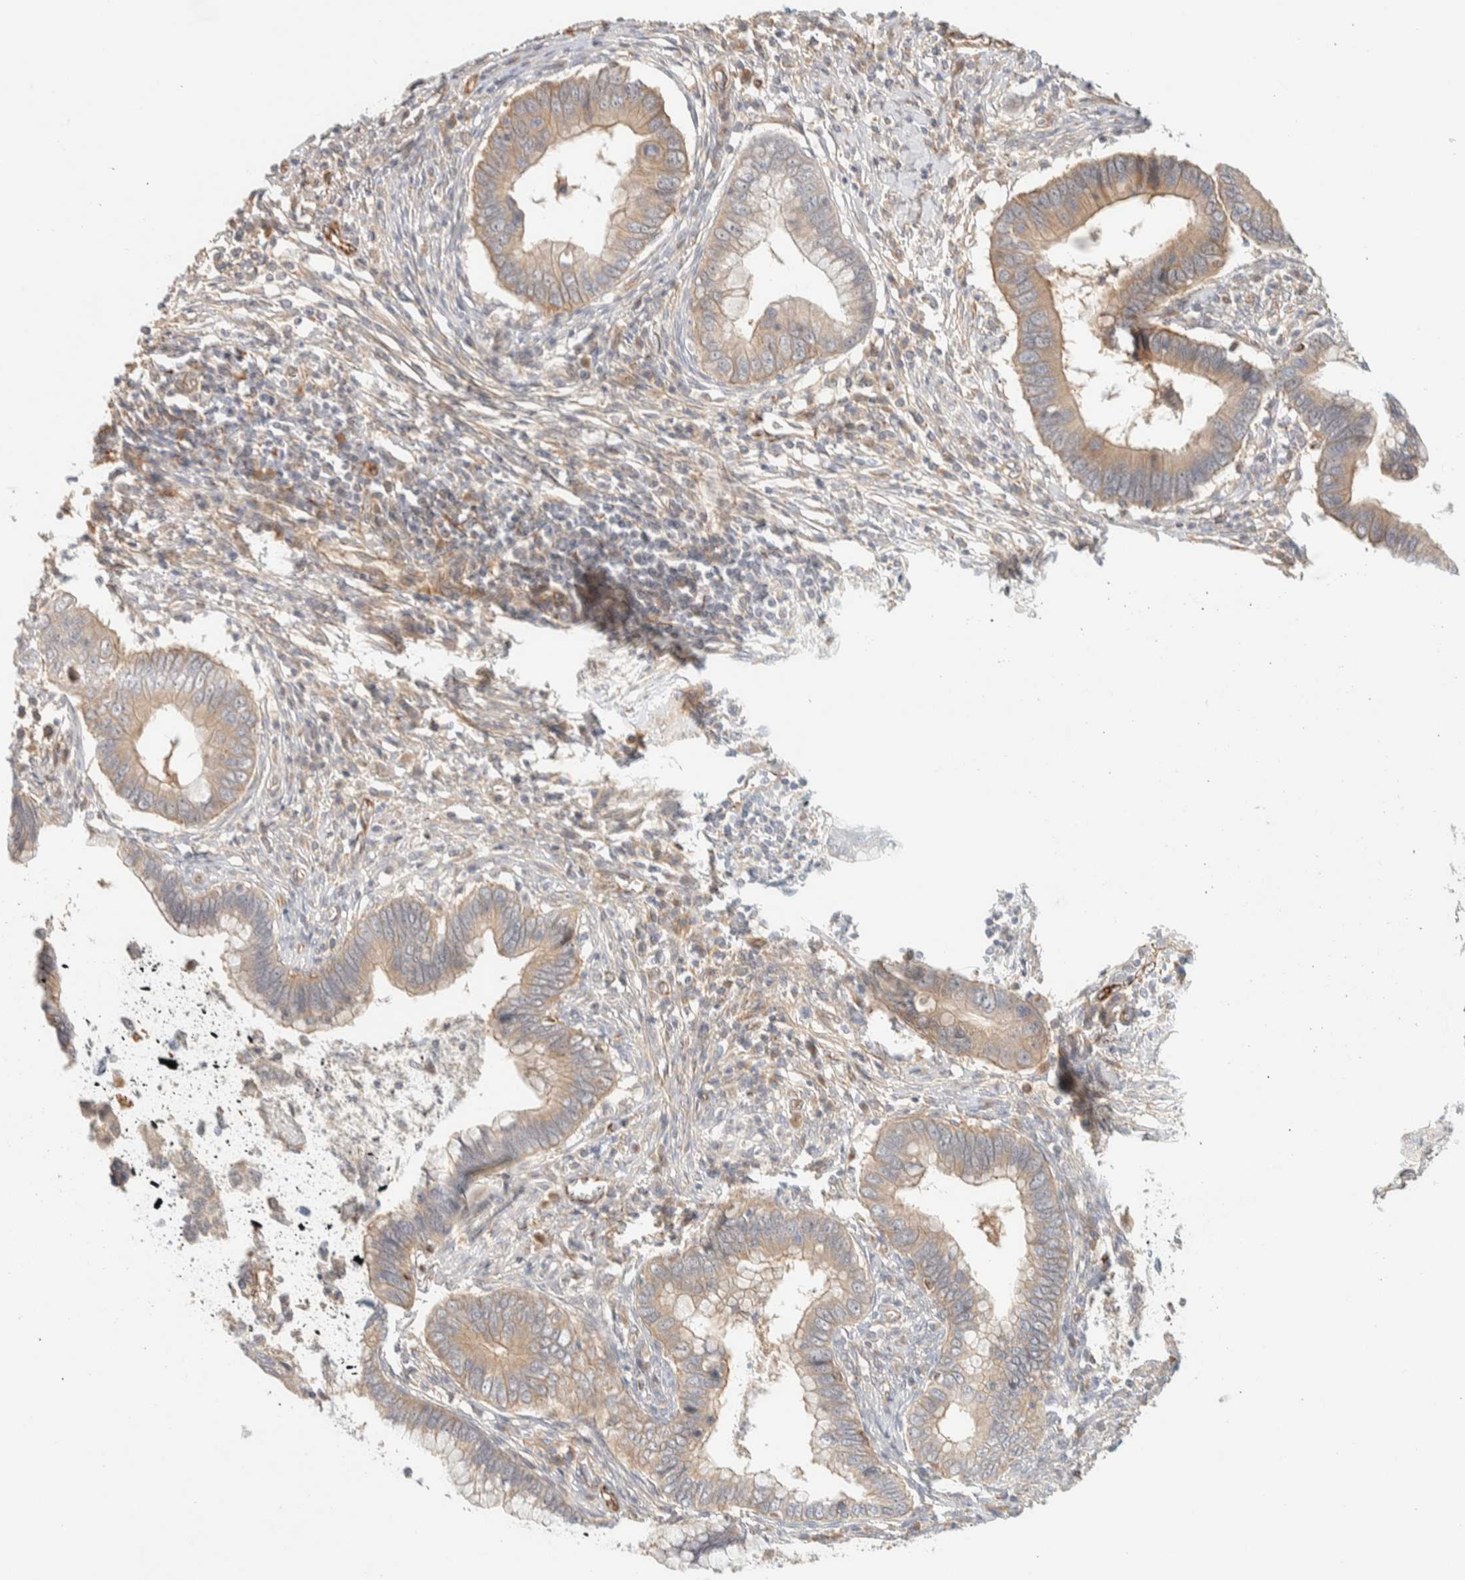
{"staining": {"intensity": "weak", "quantity": ">75%", "location": "cytoplasmic/membranous"}, "tissue": "cervical cancer", "cell_type": "Tumor cells", "image_type": "cancer", "snomed": [{"axis": "morphology", "description": "Adenocarcinoma, NOS"}, {"axis": "topography", "description": "Cervix"}], "caption": "This image demonstrates immunohistochemistry (IHC) staining of adenocarcinoma (cervical), with low weak cytoplasmic/membranous staining in about >75% of tumor cells.", "gene": "FAT1", "patient": {"sex": "female", "age": 44}}